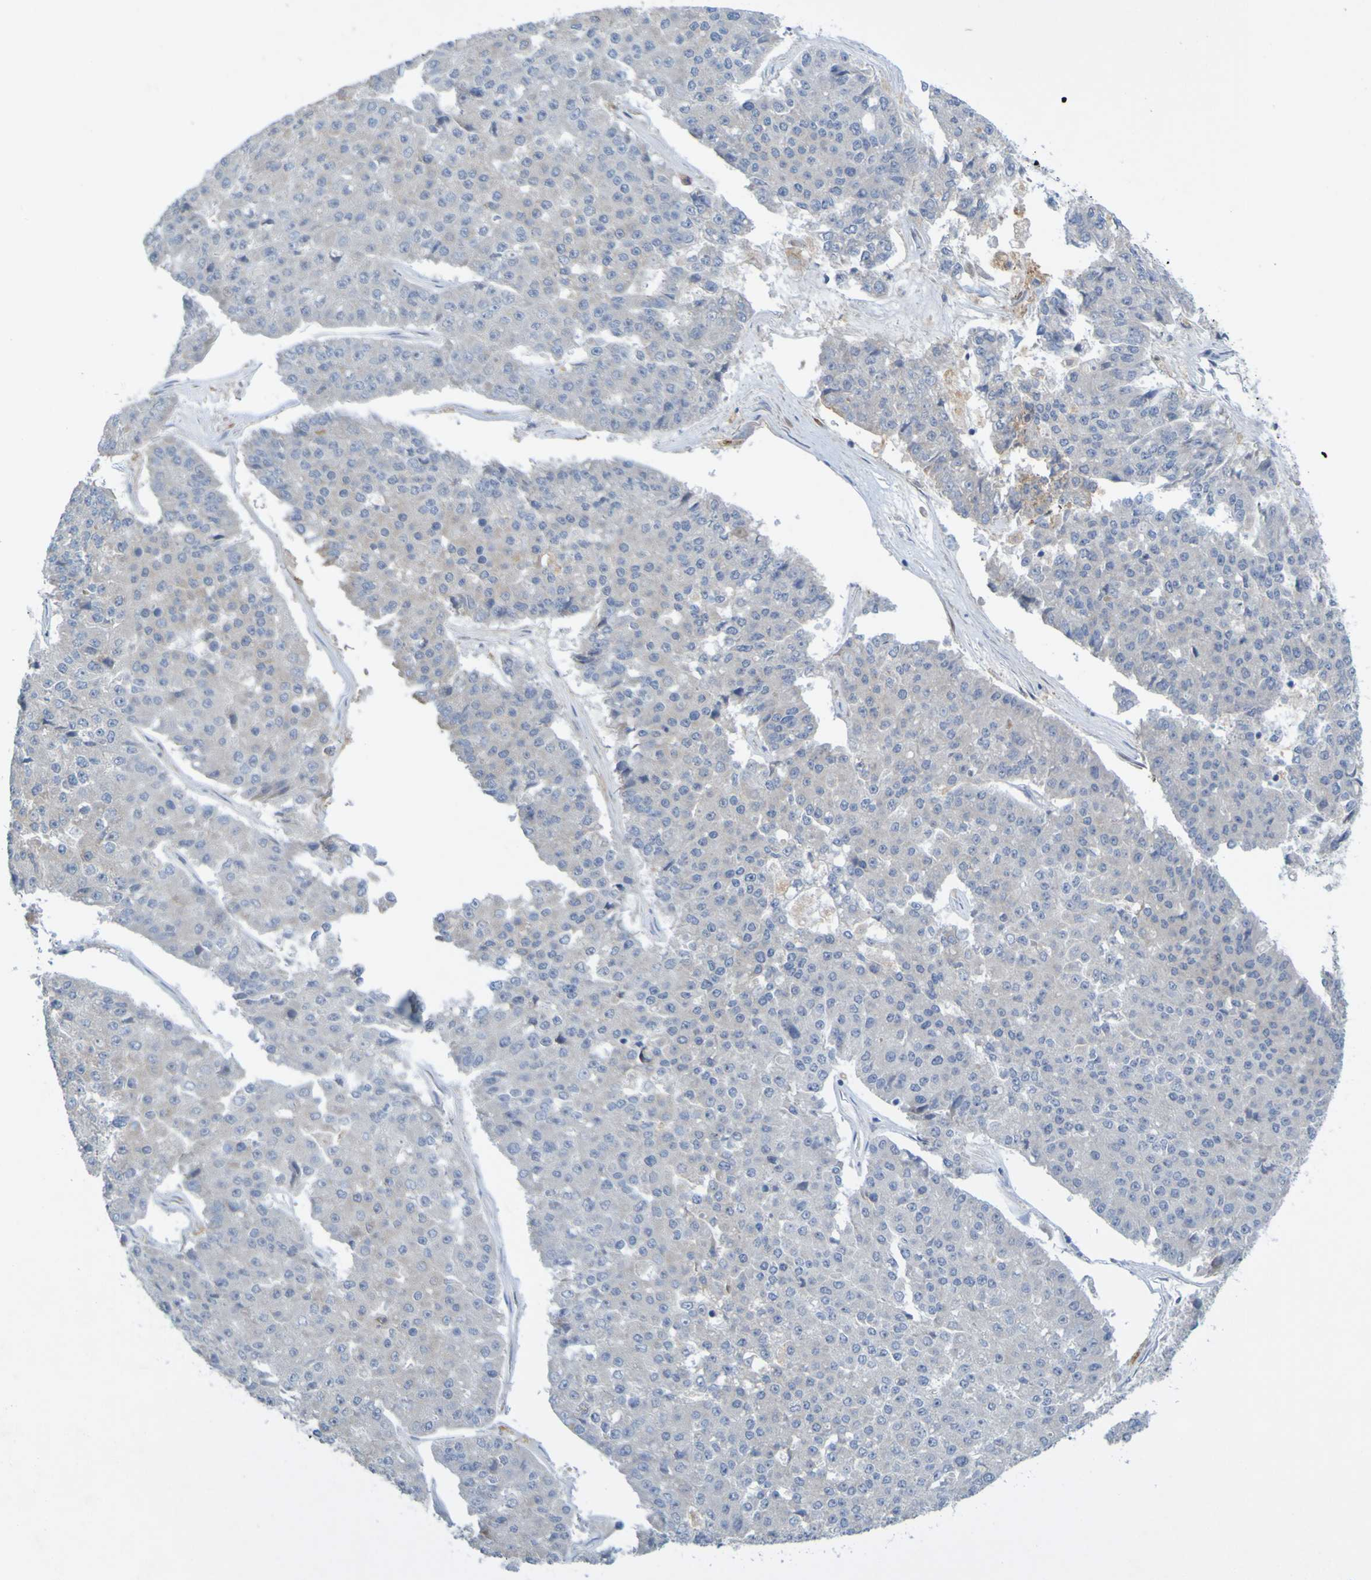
{"staining": {"intensity": "negative", "quantity": "none", "location": "none"}, "tissue": "pancreatic cancer", "cell_type": "Tumor cells", "image_type": "cancer", "snomed": [{"axis": "morphology", "description": "Adenocarcinoma, NOS"}, {"axis": "topography", "description": "Pancreas"}], "caption": "A histopathology image of human pancreatic cancer is negative for staining in tumor cells.", "gene": "LILRB5", "patient": {"sex": "male", "age": 50}}